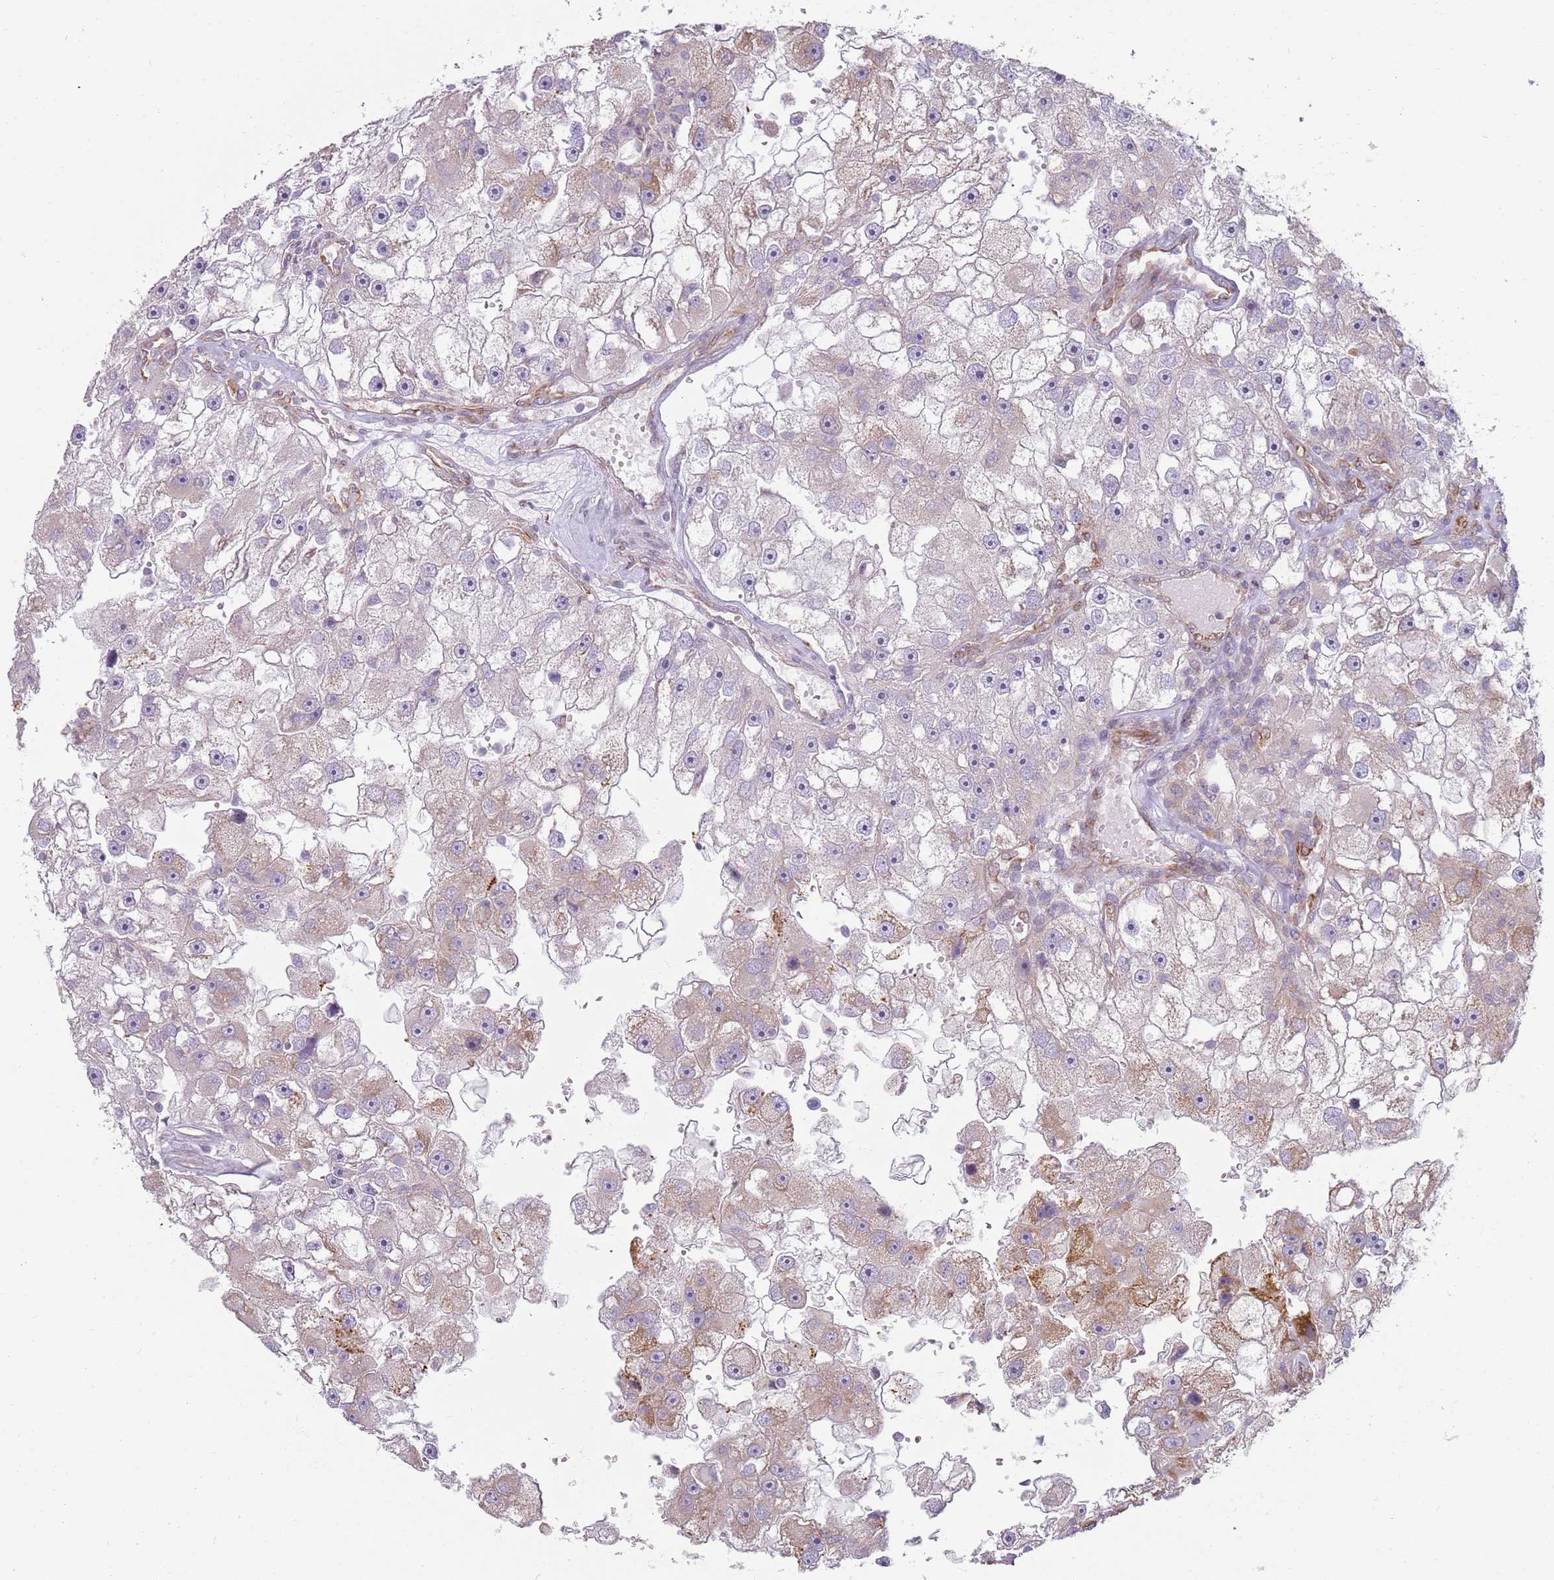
{"staining": {"intensity": "moderate", "quantity": "<25%", "location": "cytoplasmic/membranous"}, "tissue": "renal cancer", "cell_type": "Tumor cells", "image_type": "cancer", "snomed": [{"axis": "morphology", "description": "Adenocarcinoma, NOS"}, {"axis": "topography", "description": "Kidney"}], "caption": "Human adenocarcinoma (renal) stained with a protein marker displays moderate staining in tumor cells.", "gene": "GRAP", "patient": {"sex": "male", "age": 63}}